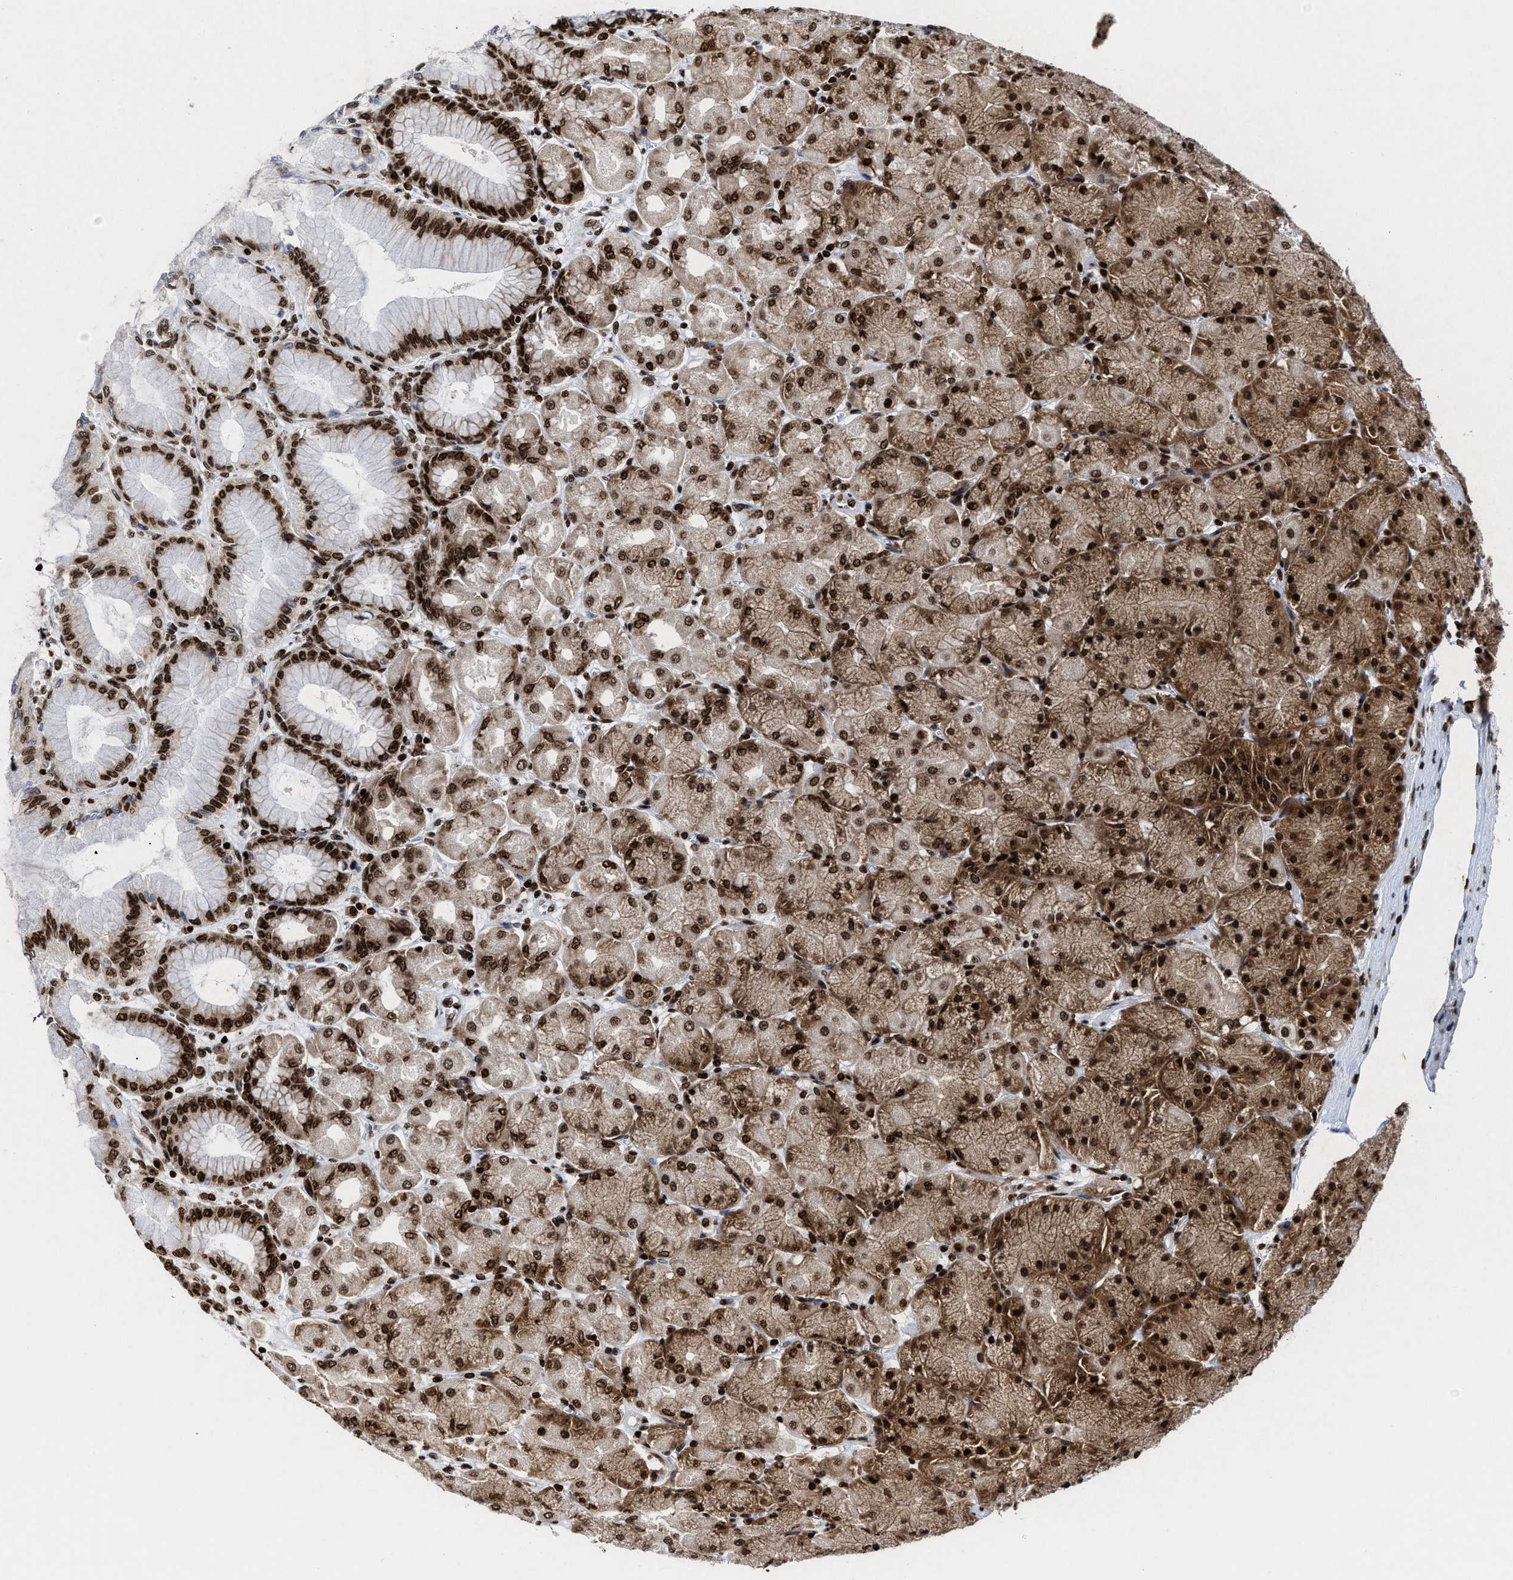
{"staining": {"intensity": "strong", "quantity": ">75%", "location": "cytoplasmic/membranous,nuclear"}, "tissue": "stomach", "cell_type": "Glandular cells", "image_type": "normal", "snomed": [{"axis": "morphology", "description": "Normal tissue, NOS"}, {"axis": "topography", "description": "Stomach, upper"}], "caption": "Immunohistochemistry (IHC) staining of normal stomach, which reveals high levels of strong cytoplasmic/membranous,nuclear positivity in approximately >75% of glandular cells indicating strong cytoplasmic/membranous,nuclear protein positivity. The staining was performed using DAB (3,3'-diaminobenzidine) (brown) for protein detection and nuclei were counterstained in hematoxylin (blue).", "gene": "ALYREF", "patient": {"sex": "female", "age": 56}}